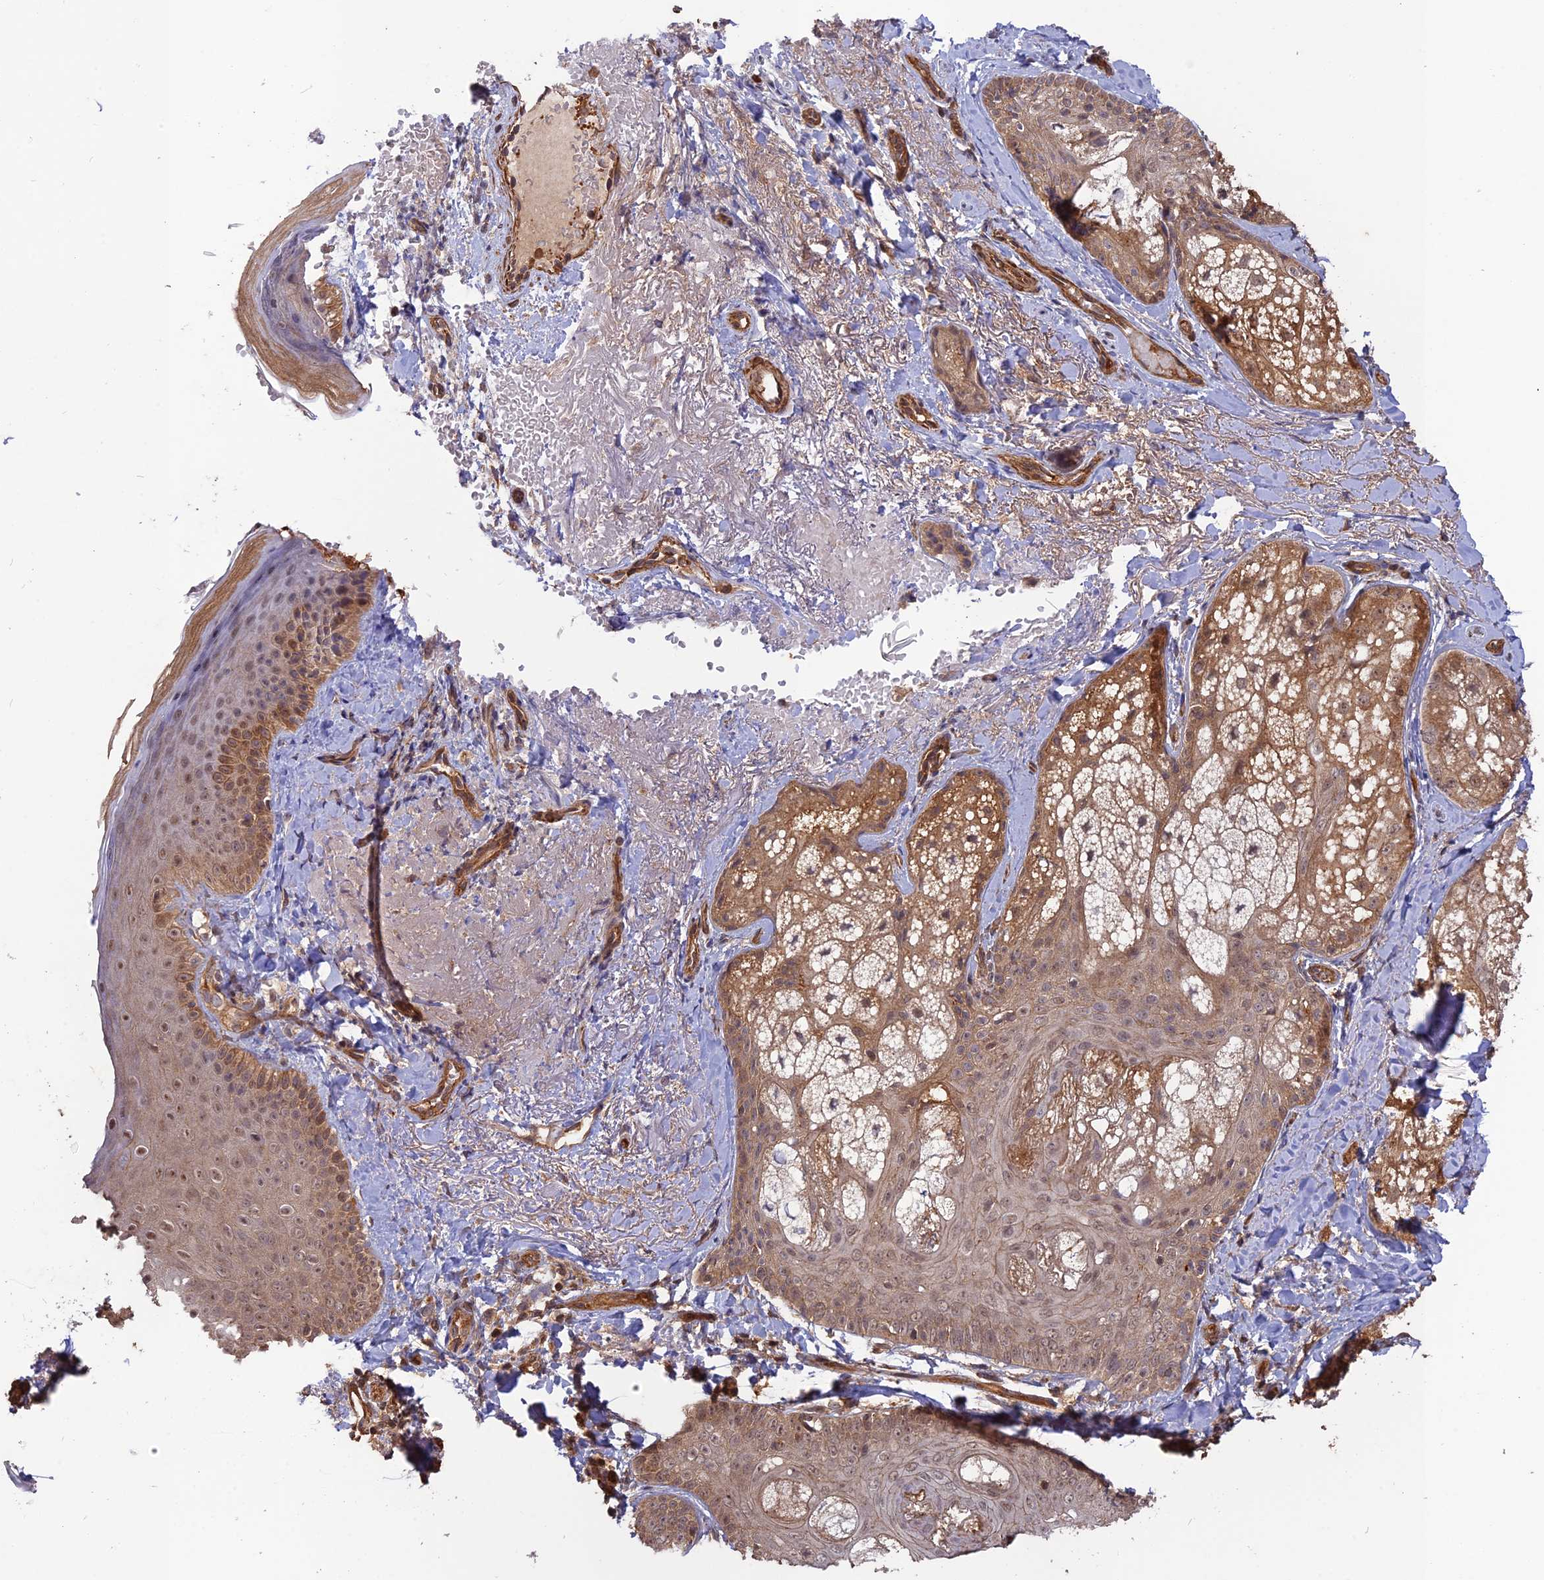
{"staining": {"intensity": "strong", "quantity": ">75%", "location": "cytoplasmic/membranous"}, "tissue": "skin", "cell_type": "Fibroblasts", "image_type": "normal", "snomed": [{"axis": "morphology", "description": "Normal tissue, NOS"}, {"axis": "topography", "description": "Skin"}], "caption": "Fibroblasts reveal high levels of strong cytoplasmic/membranous expression in about >75% of cells in benign skin.", "gene": "CCDC174", "patient": {"sex": "male", "age": 57}}